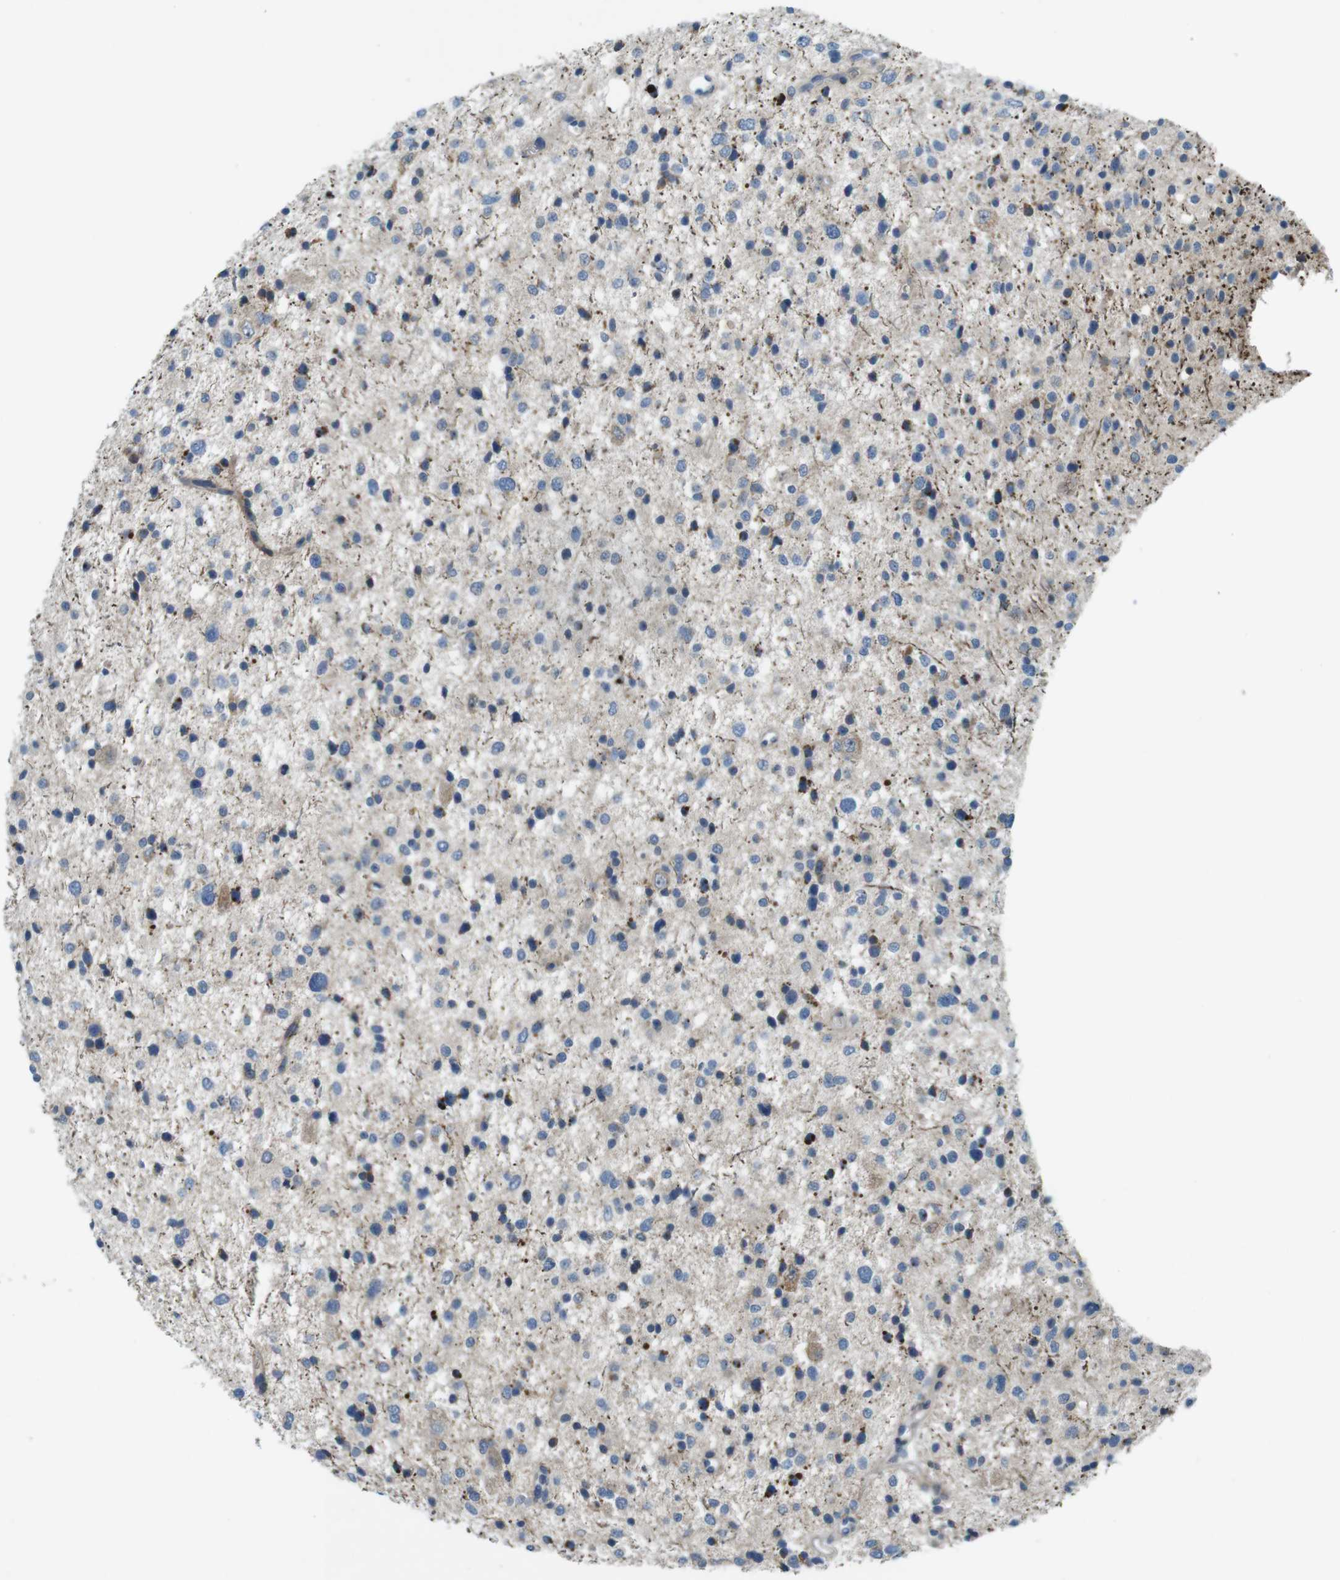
{"staining": {"intensity": "weak", "quantity": "<25%", "location": "cytoplasmic/membranous"}, "tissue": "glioma", "cell_type": "Tumor cells", "image_type": "cancer", "snomed": [{"axis": "morphology", "description": "Glioma, malignant, Low grade"}, {"axis": "topography", "description": "Brain"}], "caption": "High power microscopy photomicrograph of an immunohistochemistry photomicrograph of malignant glioma (low-grade), revealing no significant positivity in tumor cells.", "gene": "TYW1", "patient": {"sex": "female", "age": 37}}